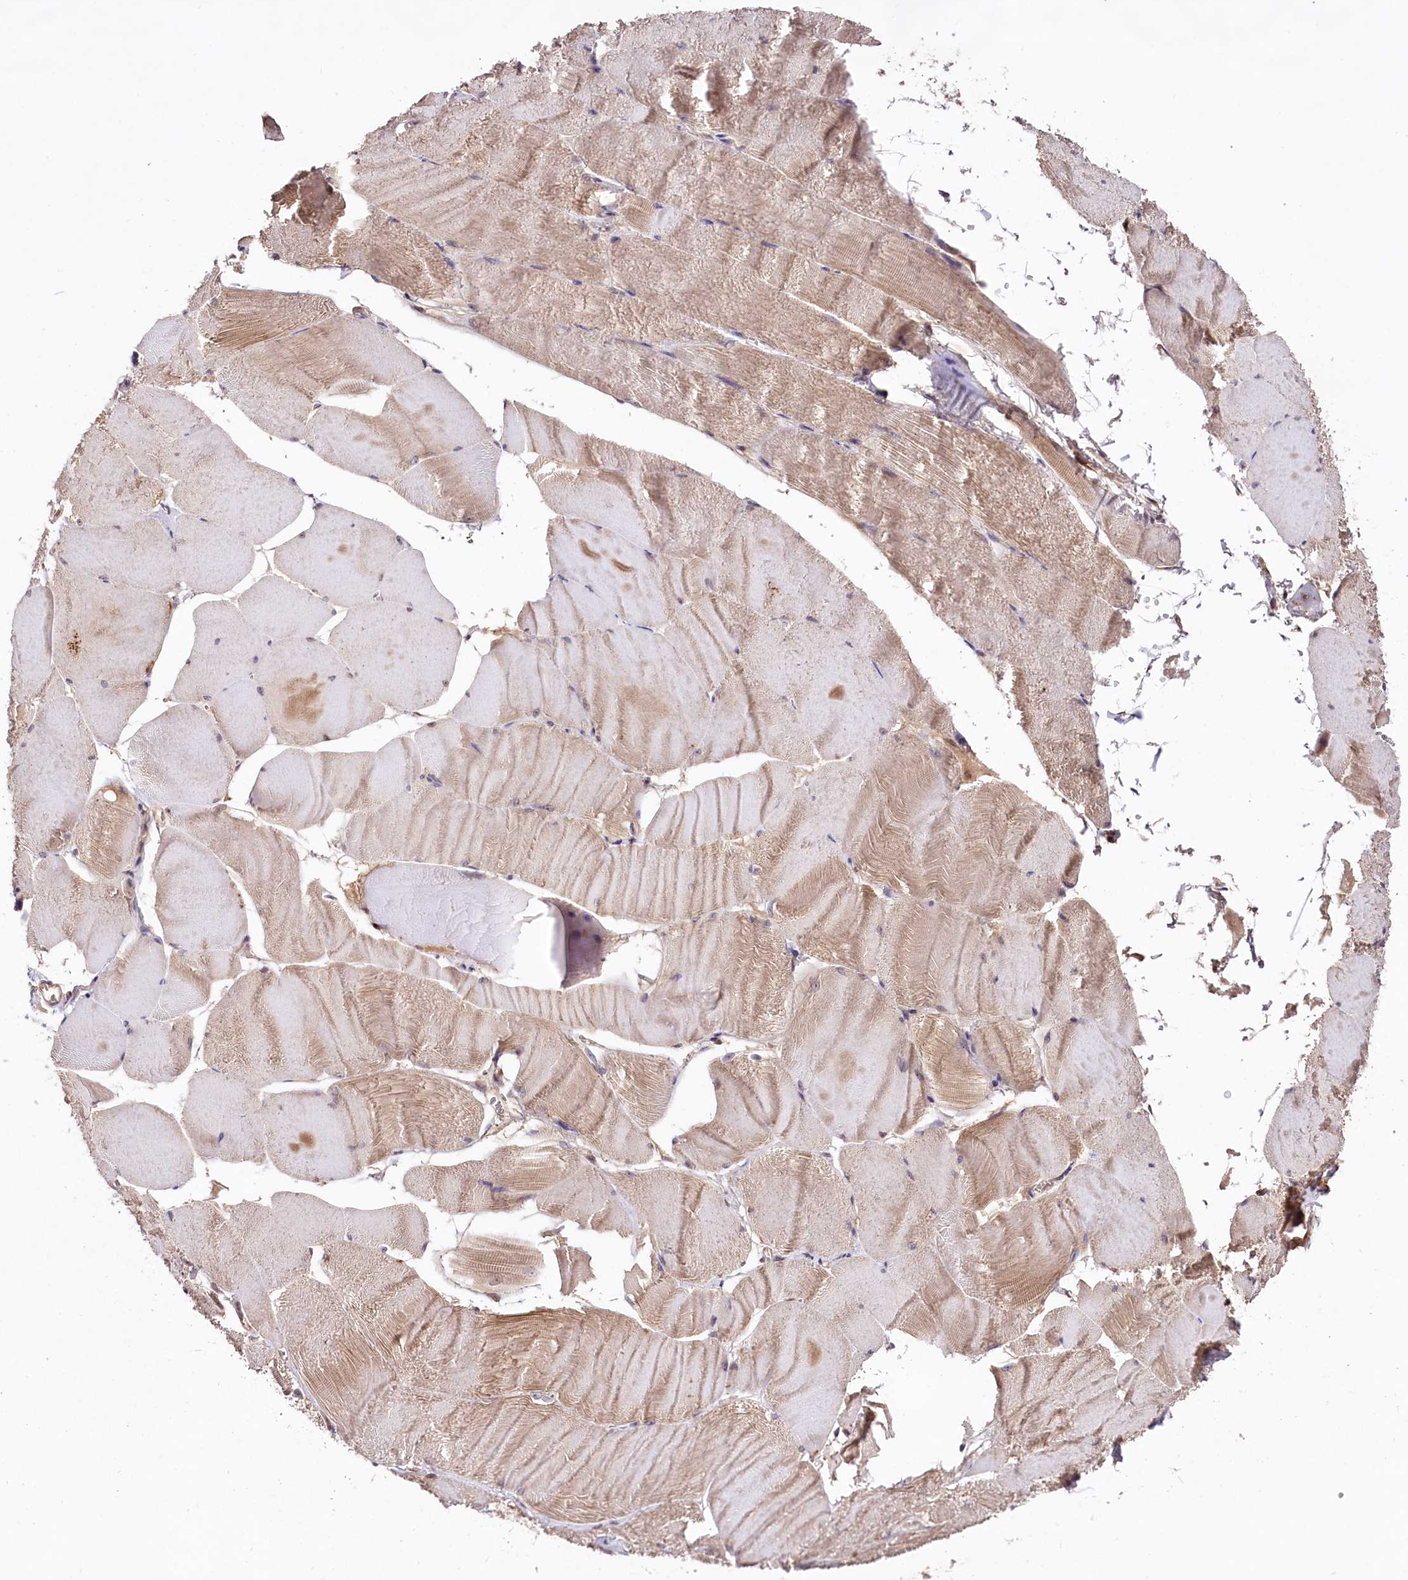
{"staining": {"intensity": "moderate", "quantity": "25%-75%", "location": "cytoplasmic/membranous"}, "tissue": "skeletal muscle", "cell_type": "Myocytes", "image_type": "normal", "snomed": [{"axis": "morphology", "description": "Normal tissue, NOS"}, {"axis": "morphology", "description": "Basal cell carcinoma"}, {"axis": "topography", "description": "Skeletal muscle"}], "caption": "Immunohistochemistry (IHC) (DAB (3,3'-diaminobenzidine)) staining of benign skeletal muscle shows moderate cytoplasmic/membranous protein staining in about 25%-75% of myocytes.", "gene": "TNPO3", "patient": {"sex": "female", "age": 64}}